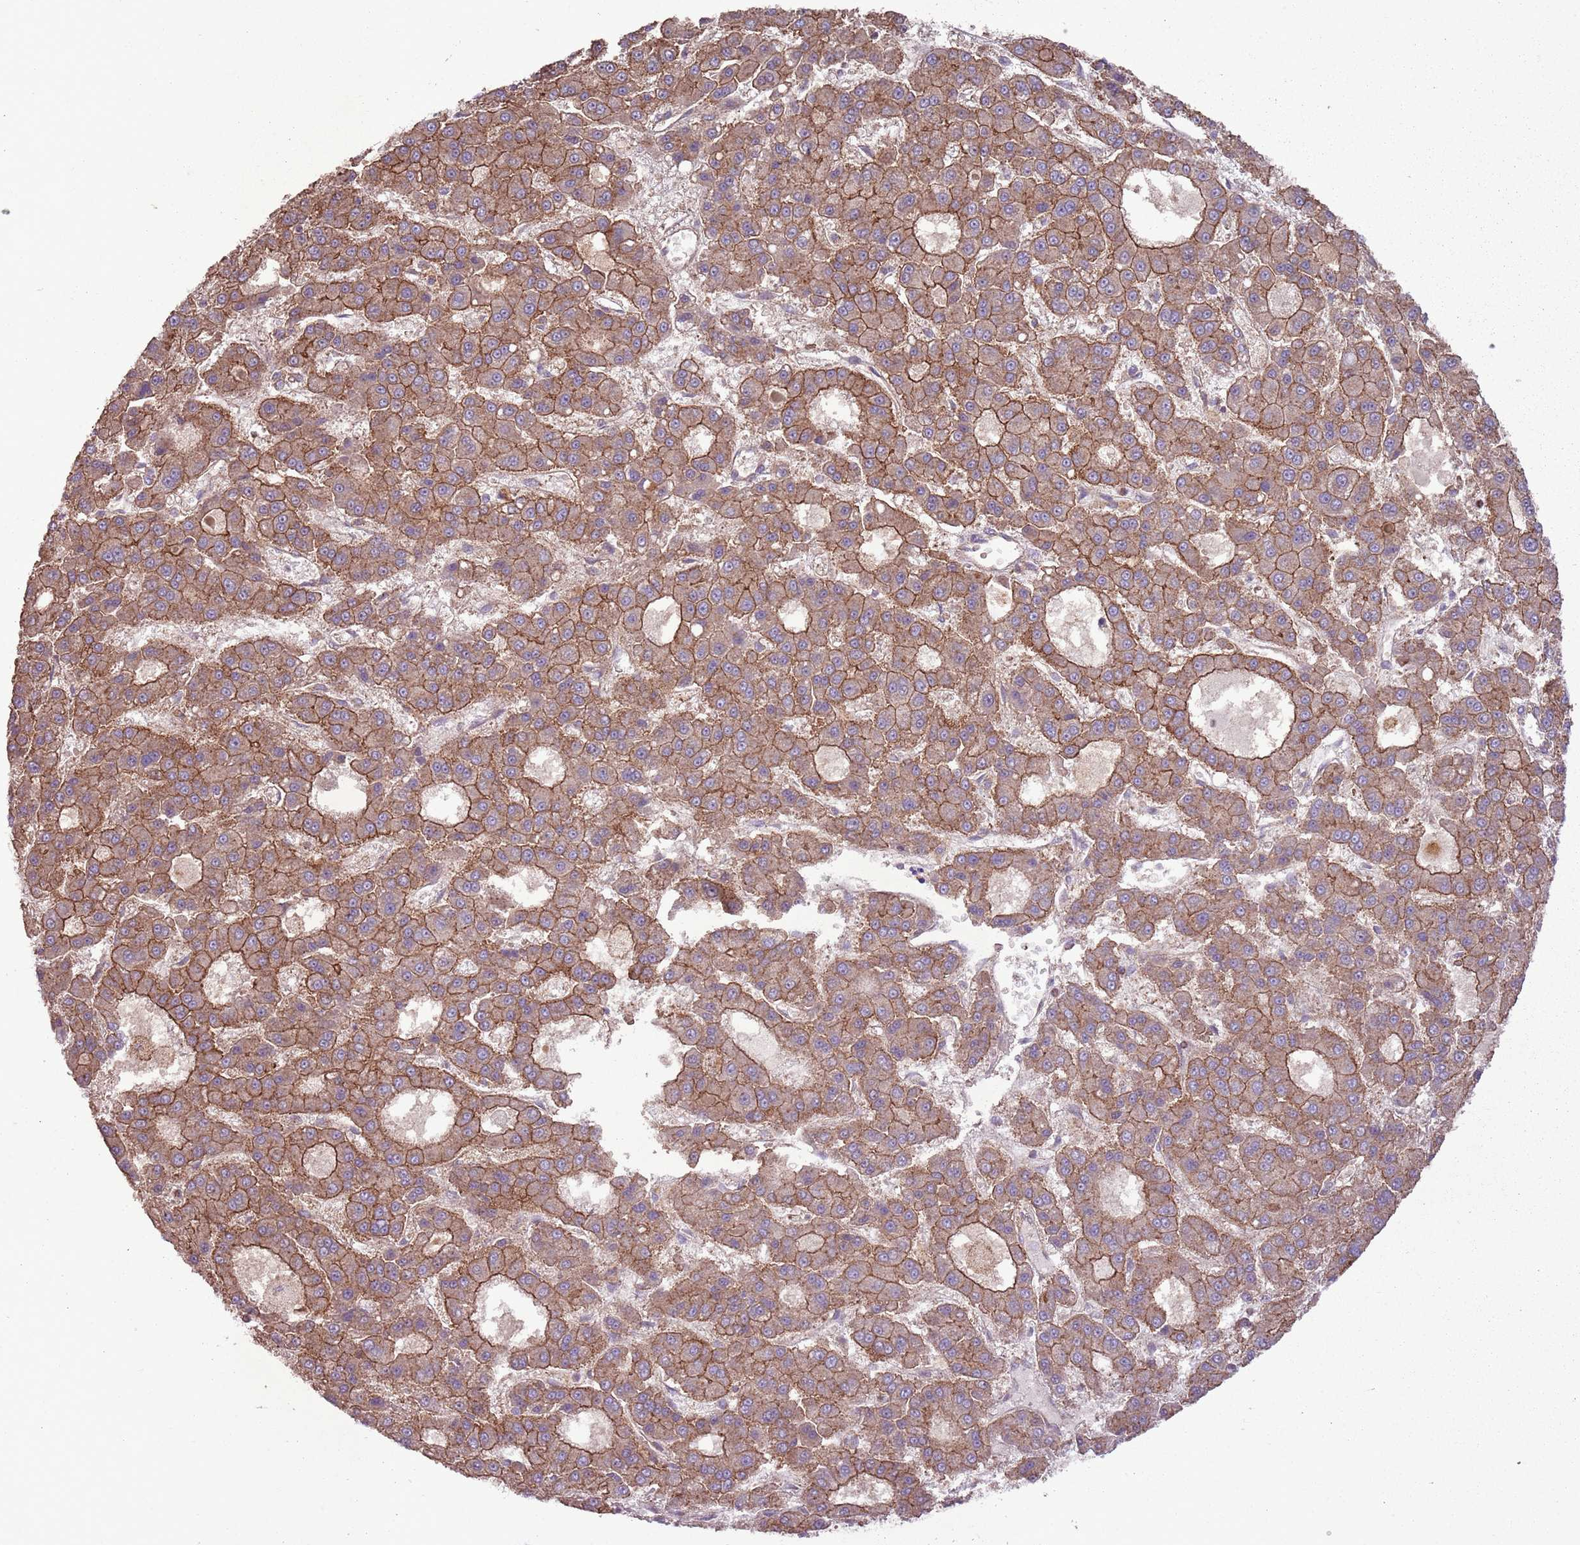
{"staining": {"intensity": "moderate", "quantity": ">75%", "location": "cytoplasmic/membranous"}, "tissue": "liver cancer", "cell_type": "Tumor cells", "image_type": "cancer", "snomed": [{"axis": "morphology", "description": "Carcinoma, Hepatocellular, NOS"}, {"axis": "topography", "description": "Liver"}], "caption": "High-magnification brightfield microscopy of liver hepatocellular carcinoma stained with DAB (brown) and counterstained with hematoxylin (blue). tumor cells exhibit moderate cytoplasmic/membranous expression is present in approximately>75% of cells. (Brightfield microscopy of DAB IHC at high magnification).", "gene": "ANKRD24", "patient": {"sex": "male", "age": 70}}